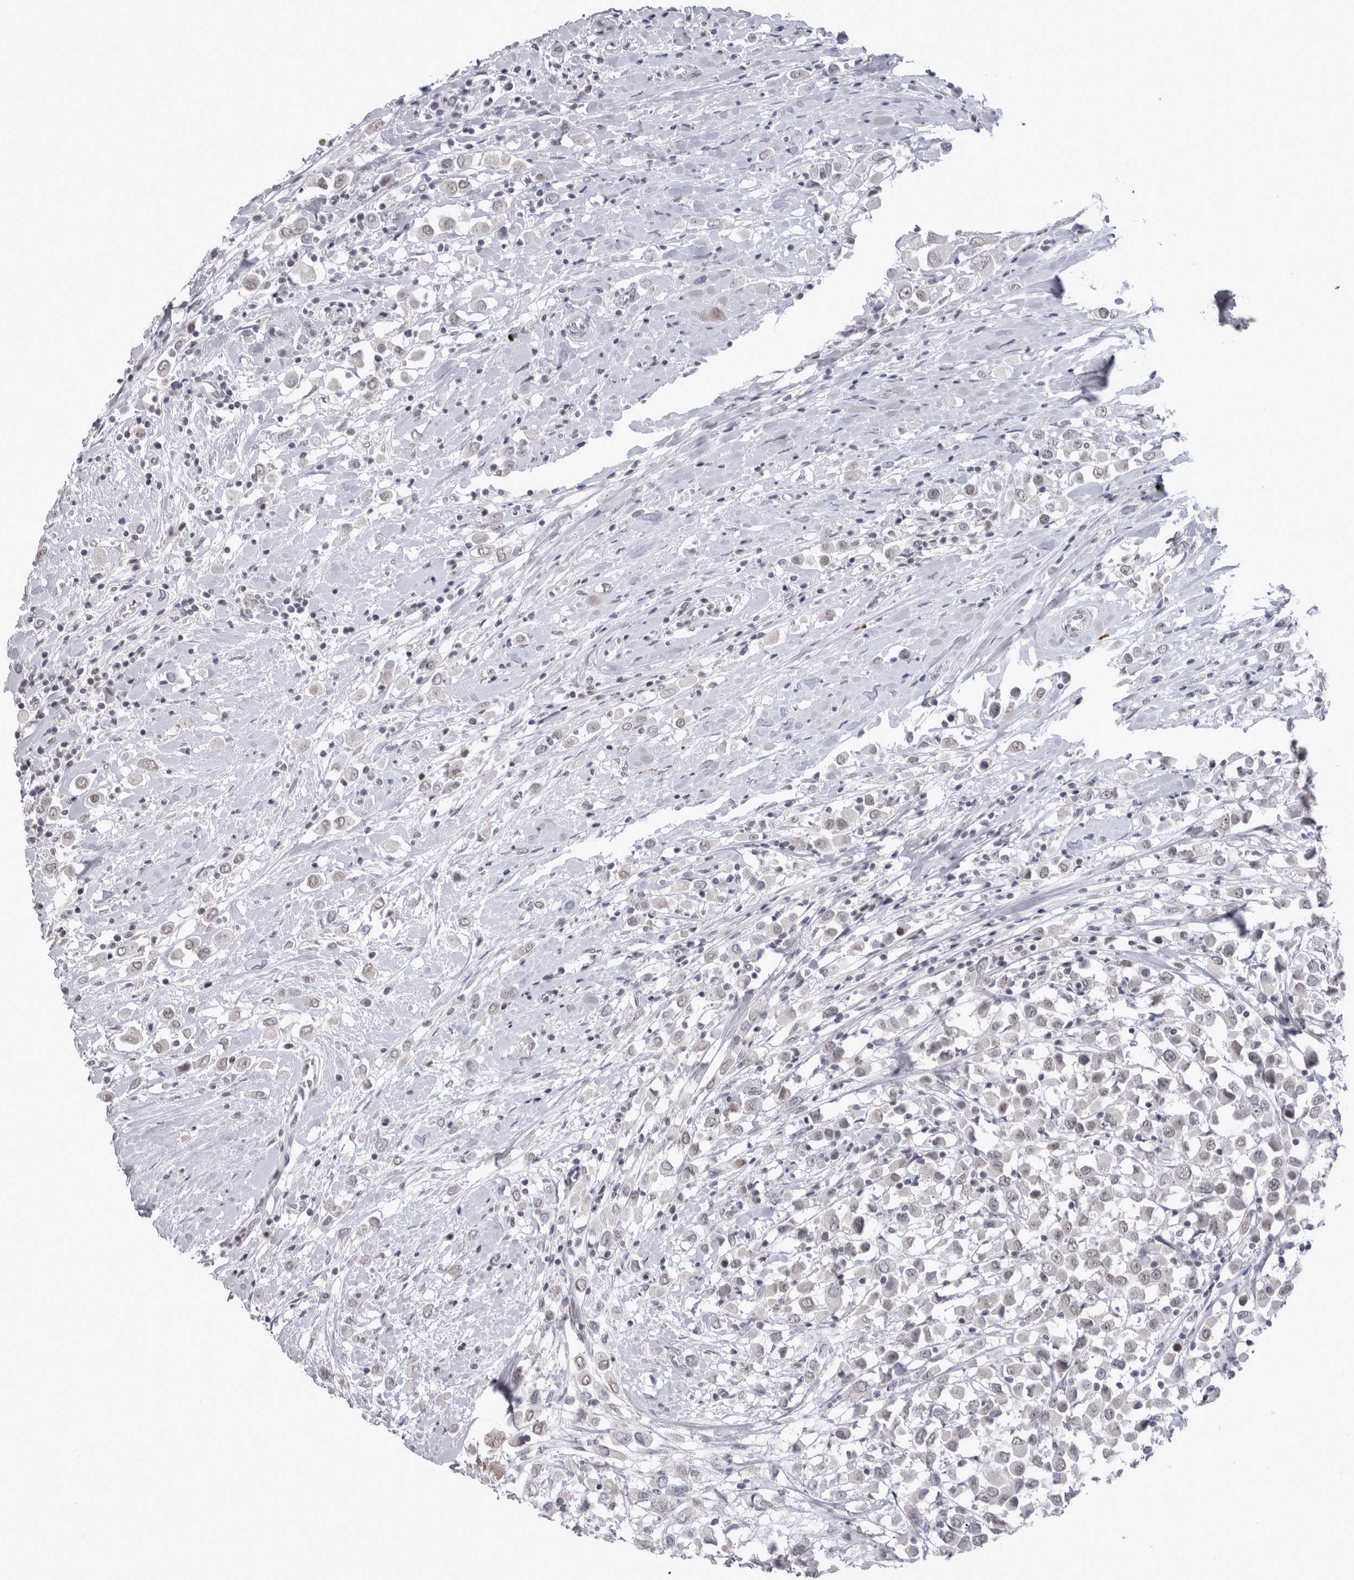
{"staining": {"intensity": "weak", "quantity": "<25%", "location": "nuclear"}, "tissue": "breast cancer", "cell_type": "Tumor cells", "image_type": "cancer", "snomed": [{"axis": "morphology", "description": "Duct carcinoma"}, {"axis": "topography", "description": "Breast"}], "caption": "High magnification brightfield microscopy of breast cancer (infiltrating ductal carcinoma) stained with DAB (brown) and counterstained with hematoxylin (blue): tumor cells show no significant positivity.", "gene": "DDX4", "patient": {"sex": "female", "age": 61}}